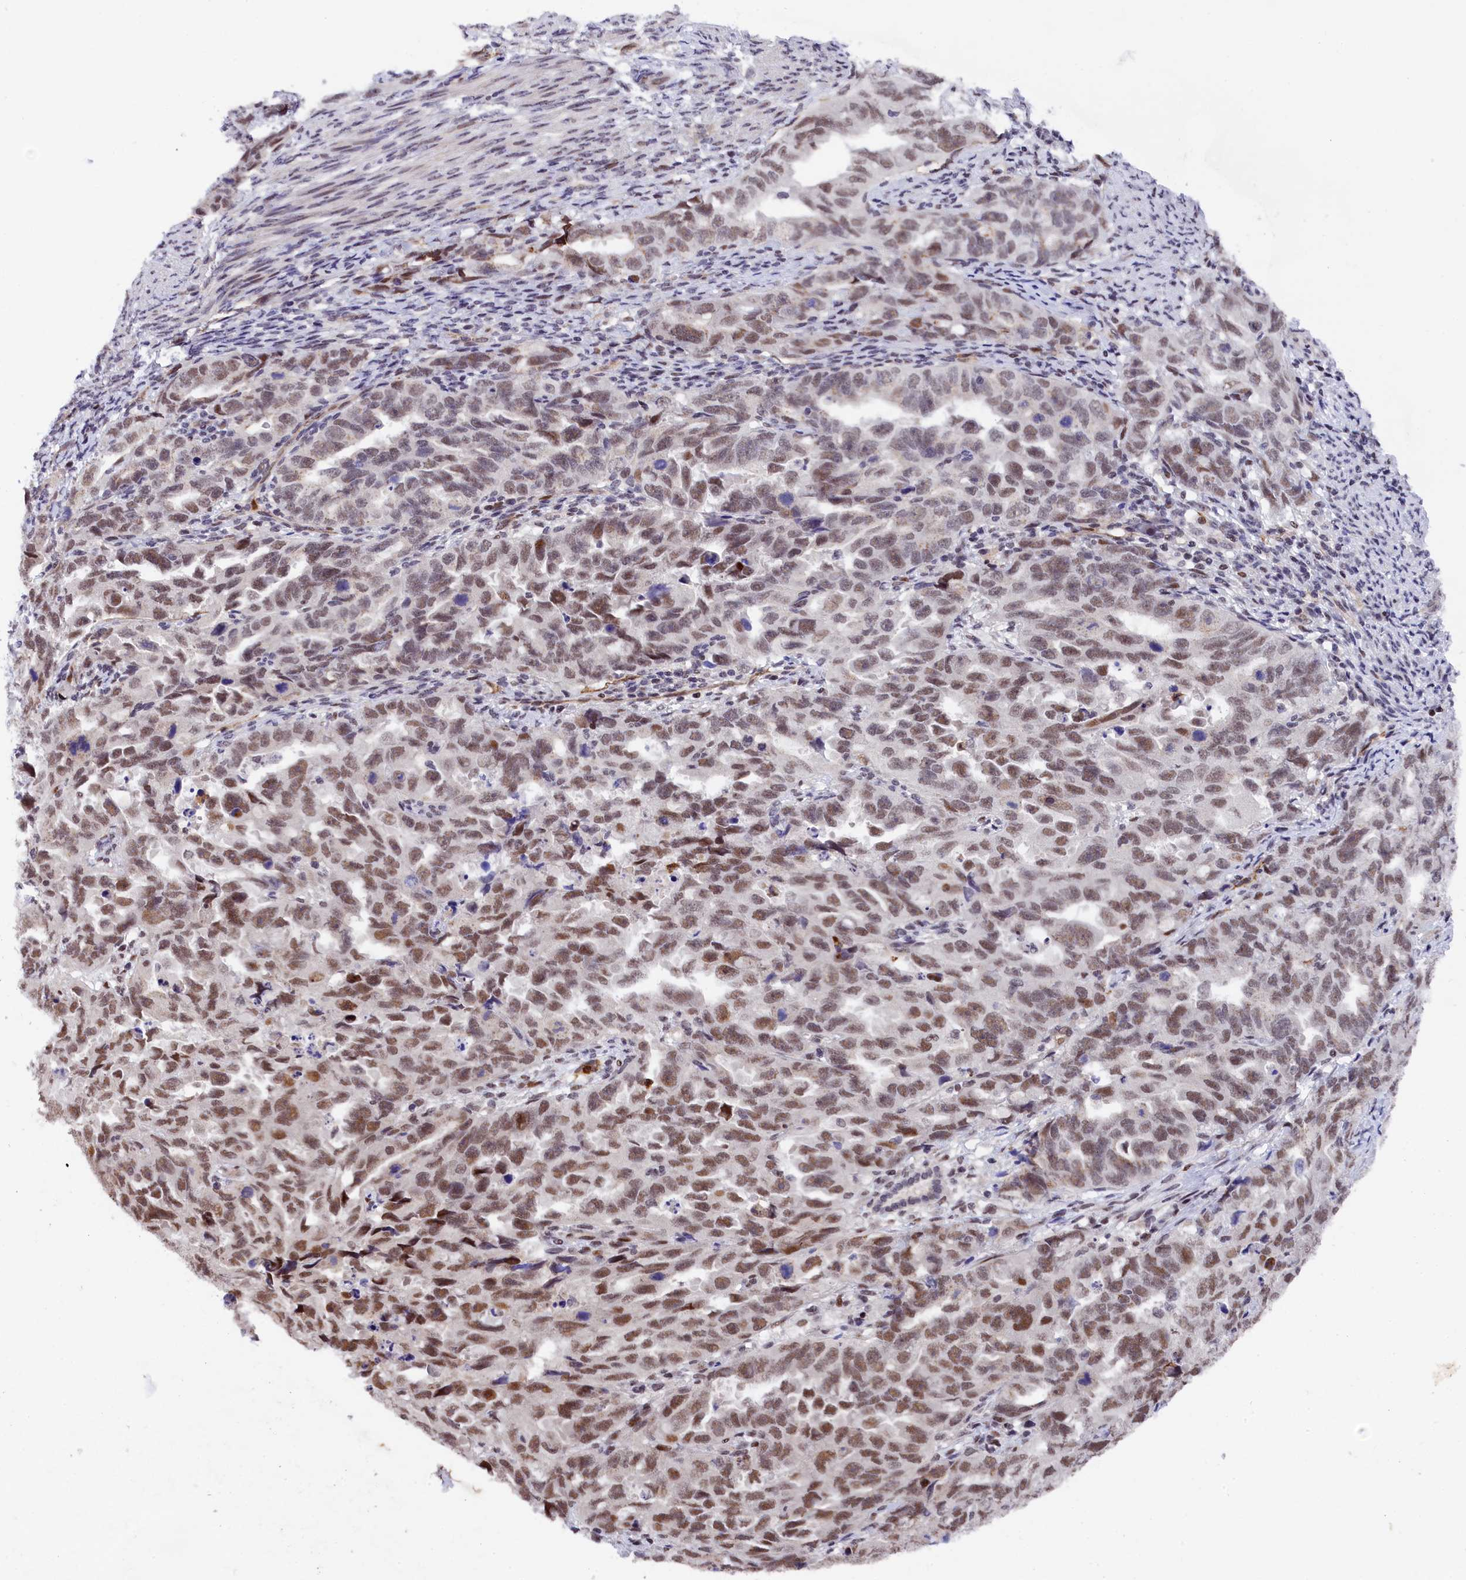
{"staining": {"intensity": "moderate", "quantity": ">75%", "location": "nuclear"}, "tissue": "endometrial cancer", "cell_type": "Tumor cells", "image_type": "cancer", "snomed": [{"axis": "morphology", "description": "Adenocarcinoma, NOS"}, {"axis": "topography", "description": "Endometrium"}], "caption": "Protein staining demonstrates moderate nuclear positivity in about >75% of tumor cells in endometrial adenocarcinoma. Using DAB (brown) and hematoxylin (blue) stains, captured at high magnification using brightfield microscopy.", "gene": "ADIG", "patient": {"sex": "female", "age": 65}}